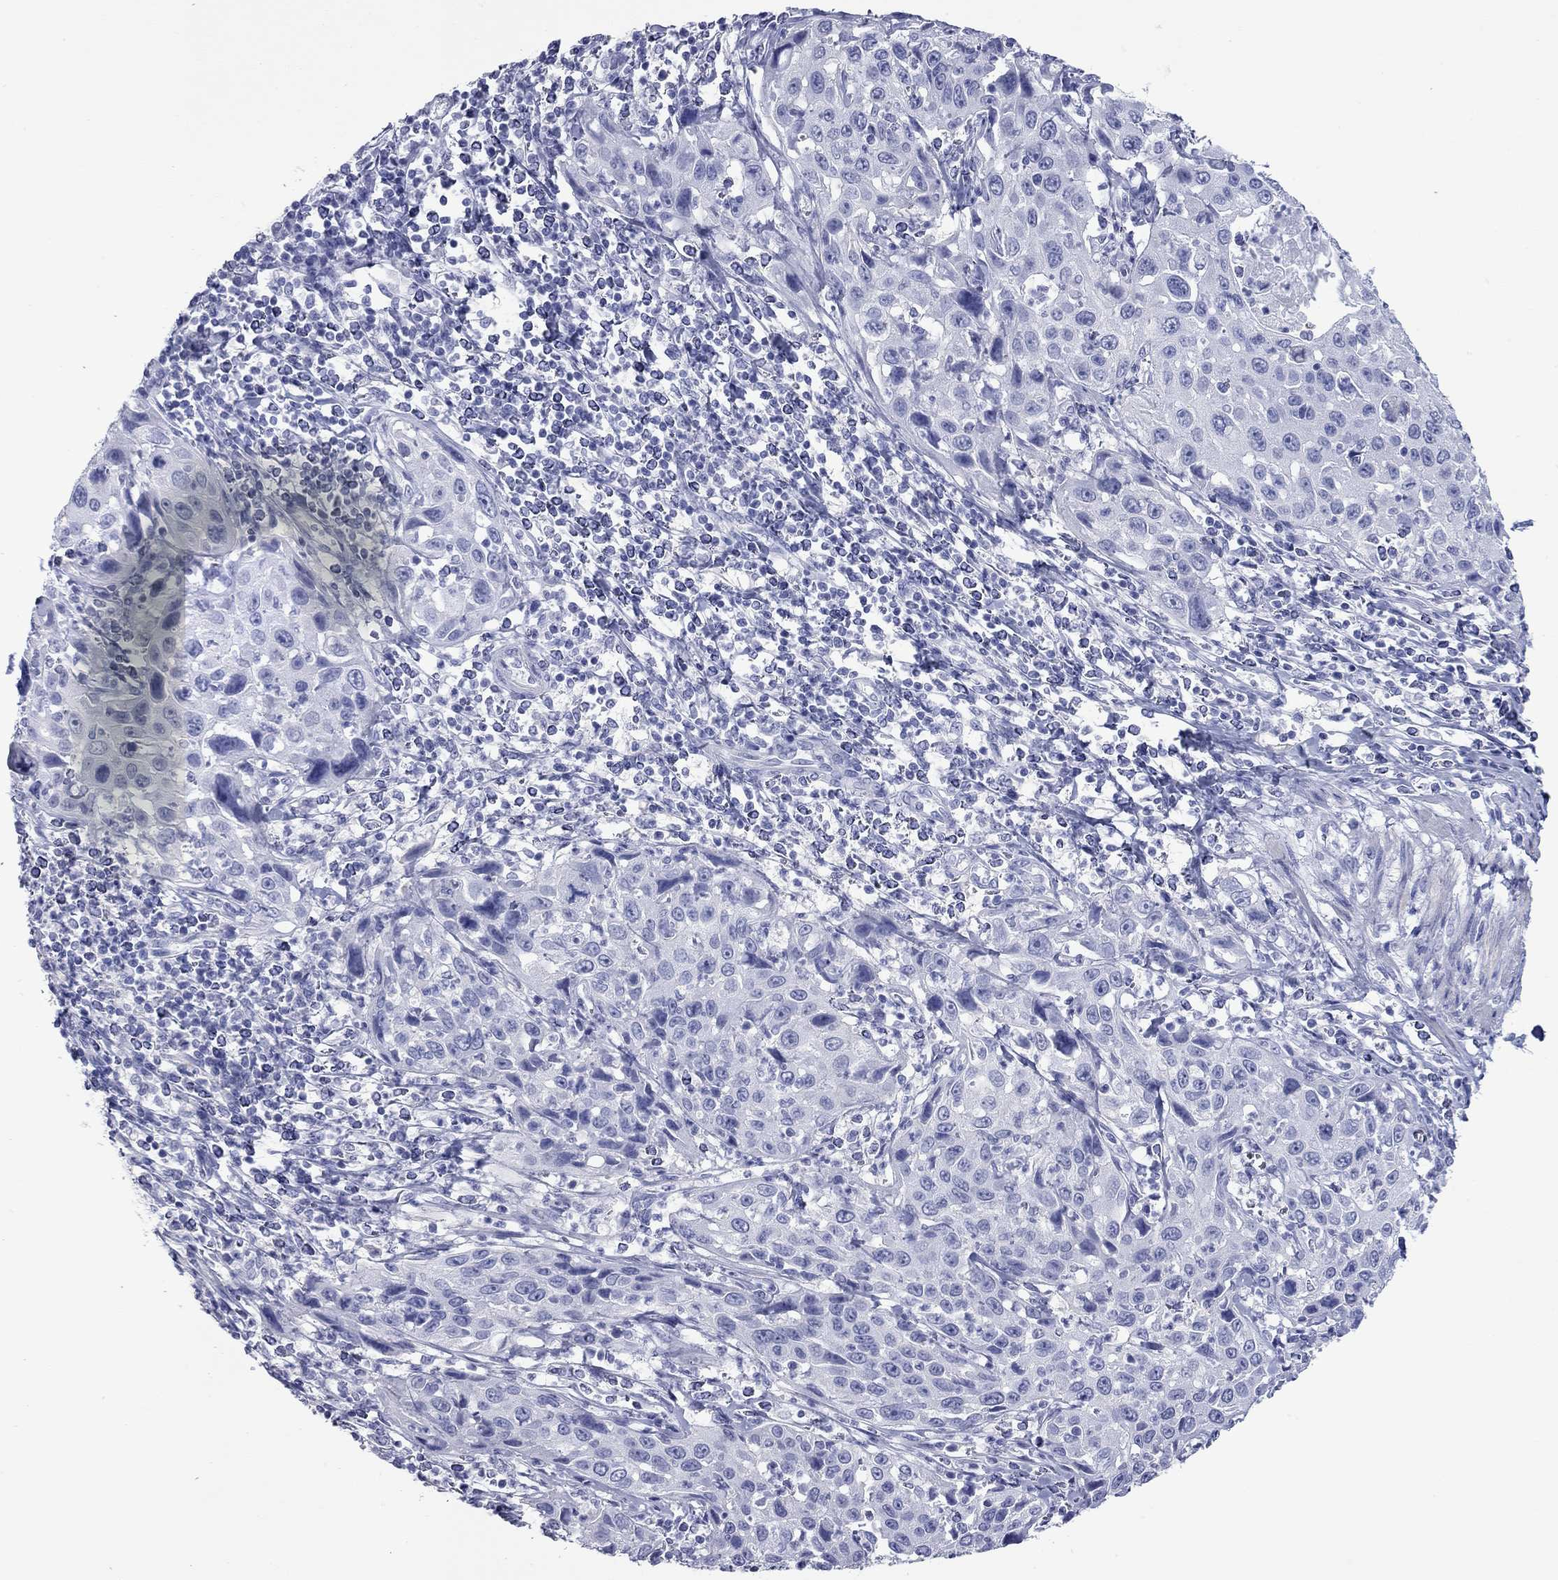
{"staining": {"intensity": "negative", "quantity": "none", "location": "none"}, "tissue": "cervical cancer", "cell_type": "Tumor cells", "image_type": "cancer", "snomed": [{"axis": "morphology", "description": "Squamous cell carcinoma, NOS"}, {"axis": "topography", "description": "Cervix"}], "caption": "Immunohistochemistry (IHC) of cervical squamous cell carcinoma reveals no staining in tumor cells.", "gene": "ACTL7B", "patient": {"sex": "female", "age": 26}}